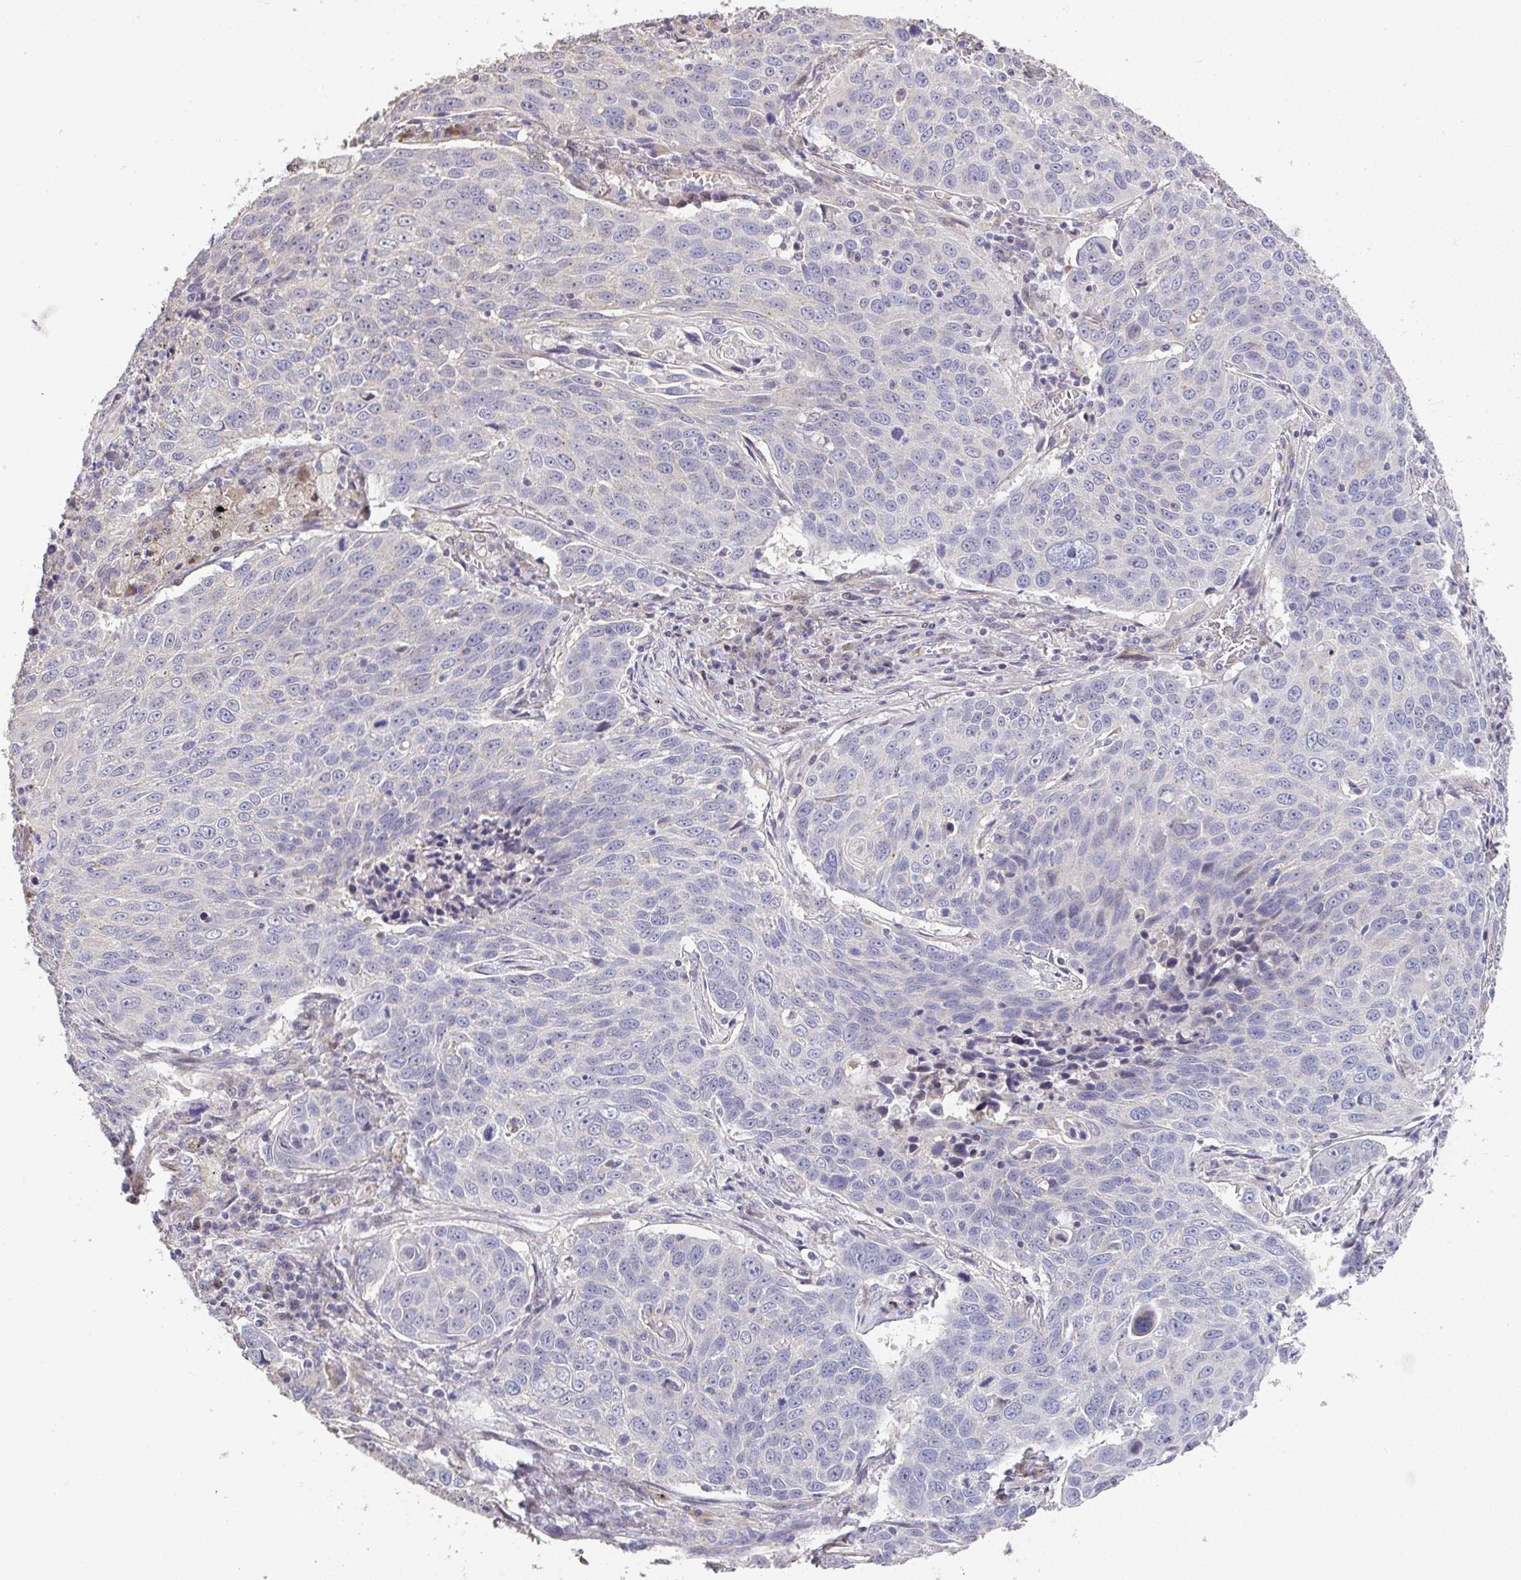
{"staining": {"intensity": "negative", "quantity": "none", "location": "none"}, "tissue": "lung cancer", "cell_type": "Tumor cells", "image_type": "cancer", "snomed": [{"axis": "morphology", "description": "Squamous cell carcinoma, NOS"}, {"axis": "topography", "description": "Lung"}], "caption": "A high-resolution micrograph shows immunohistochemistry staining of lung cancer, which exhibits no significant expression in tumor cells. Brightfield microscopy of immunohistochemistry stained with DAB (3,3'-diaminobenzidine) (brown) and hematoxylin (blue), captured at high magnification.", "gene": "RUNDC3B", "patient": {"sex": "male", "age": 78}}